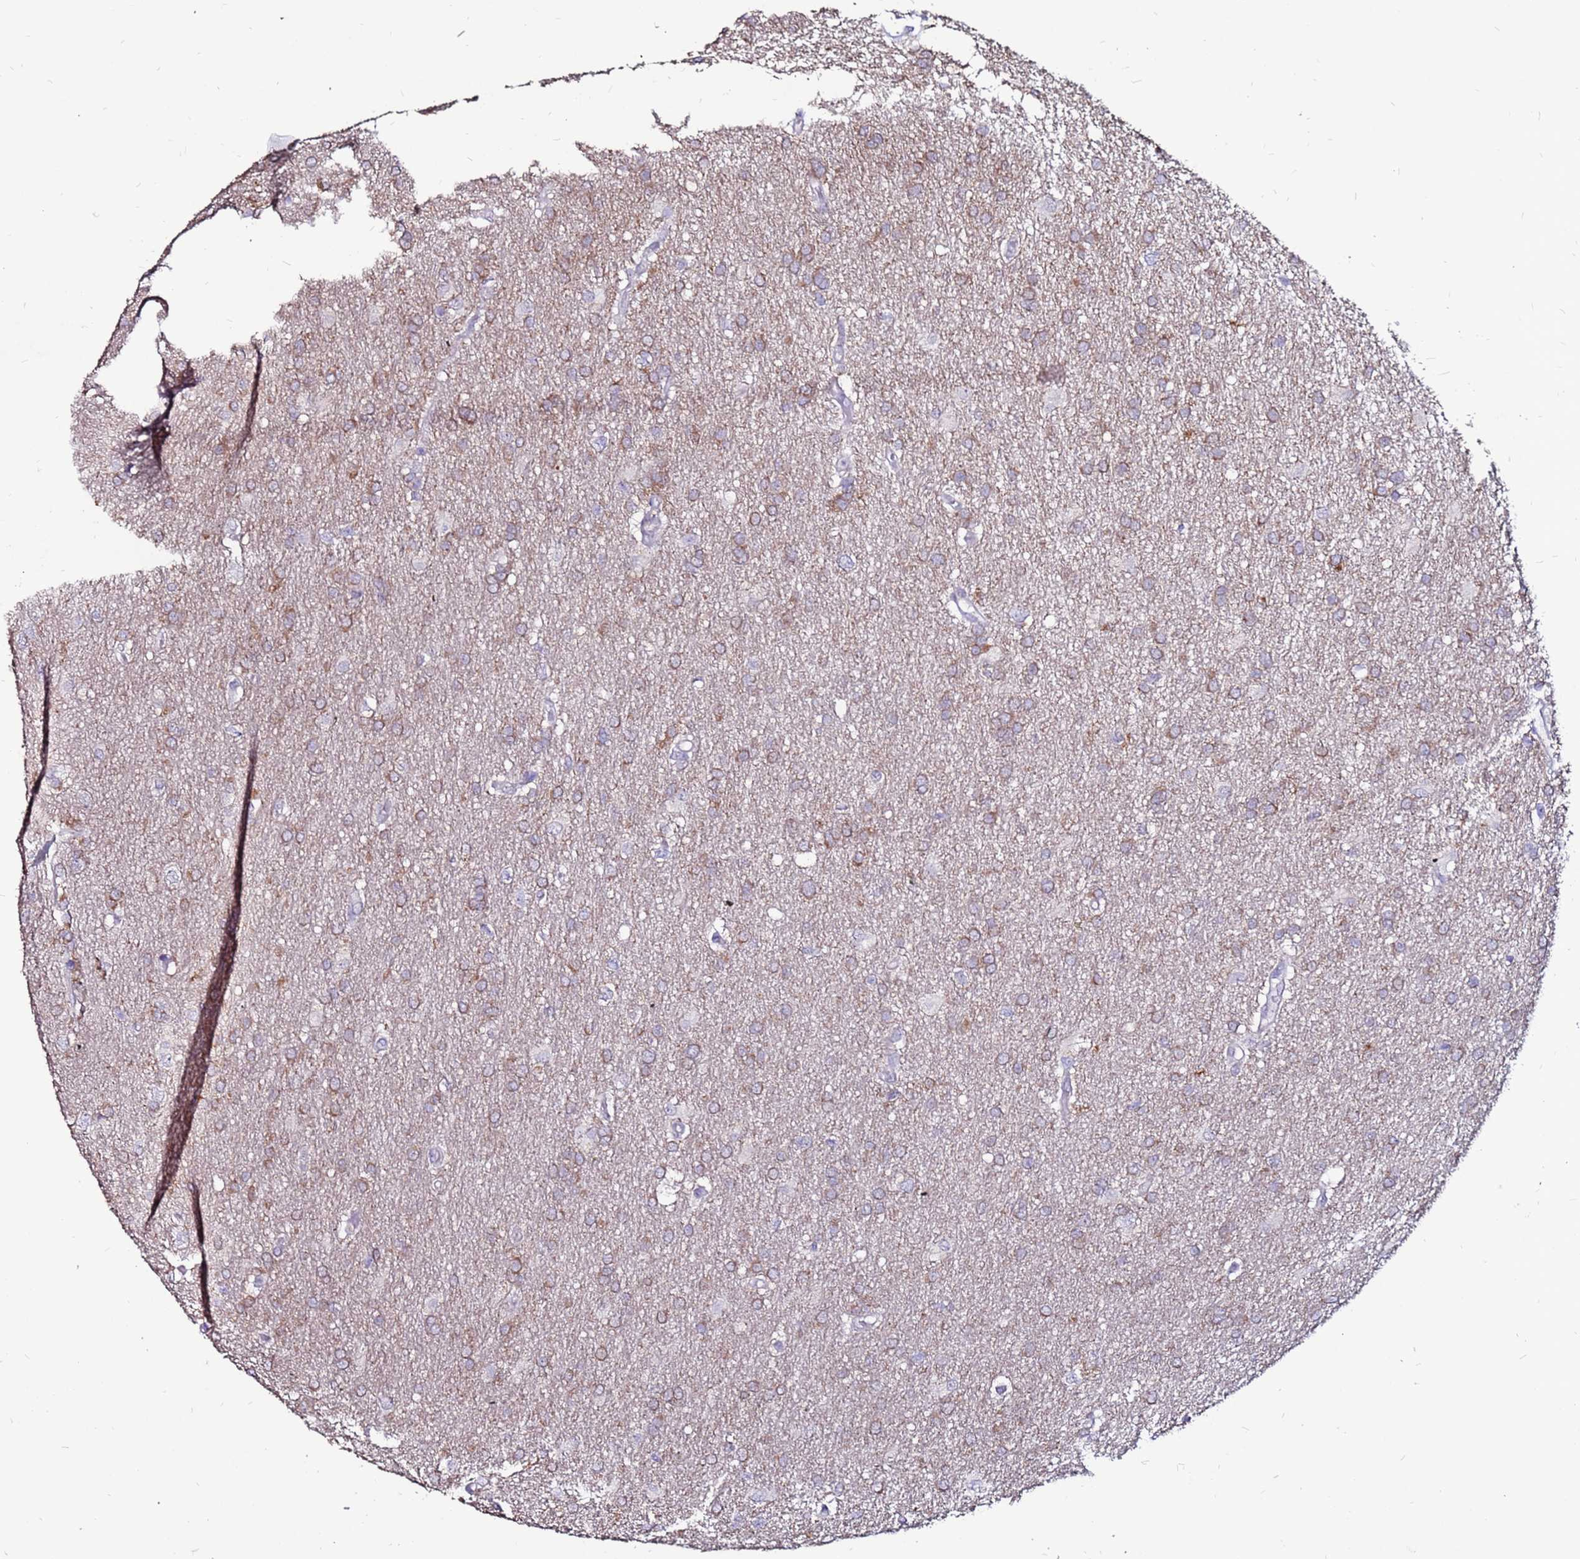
{"staining": {"intensity": "moderate", "quantity": ">75%", "location": "cytoplasmic/membranous"}, "tissue": "glioma", "cell_type": "Tumor cells", "image_type": "cancer", "snomed": [{"axis": "morphology", "description": "Glioma, malignant, High grade"}, {"axis": "topography", "description": "Brain"}], "caption": "DAB immunohistochemical staining of human glioma displays moderate cytoplasmic/membranous protein positivity in approximately >75% of tumor cells.", "gene": "SLC44A3", "patient": {"sex": "male", "age": 77}}